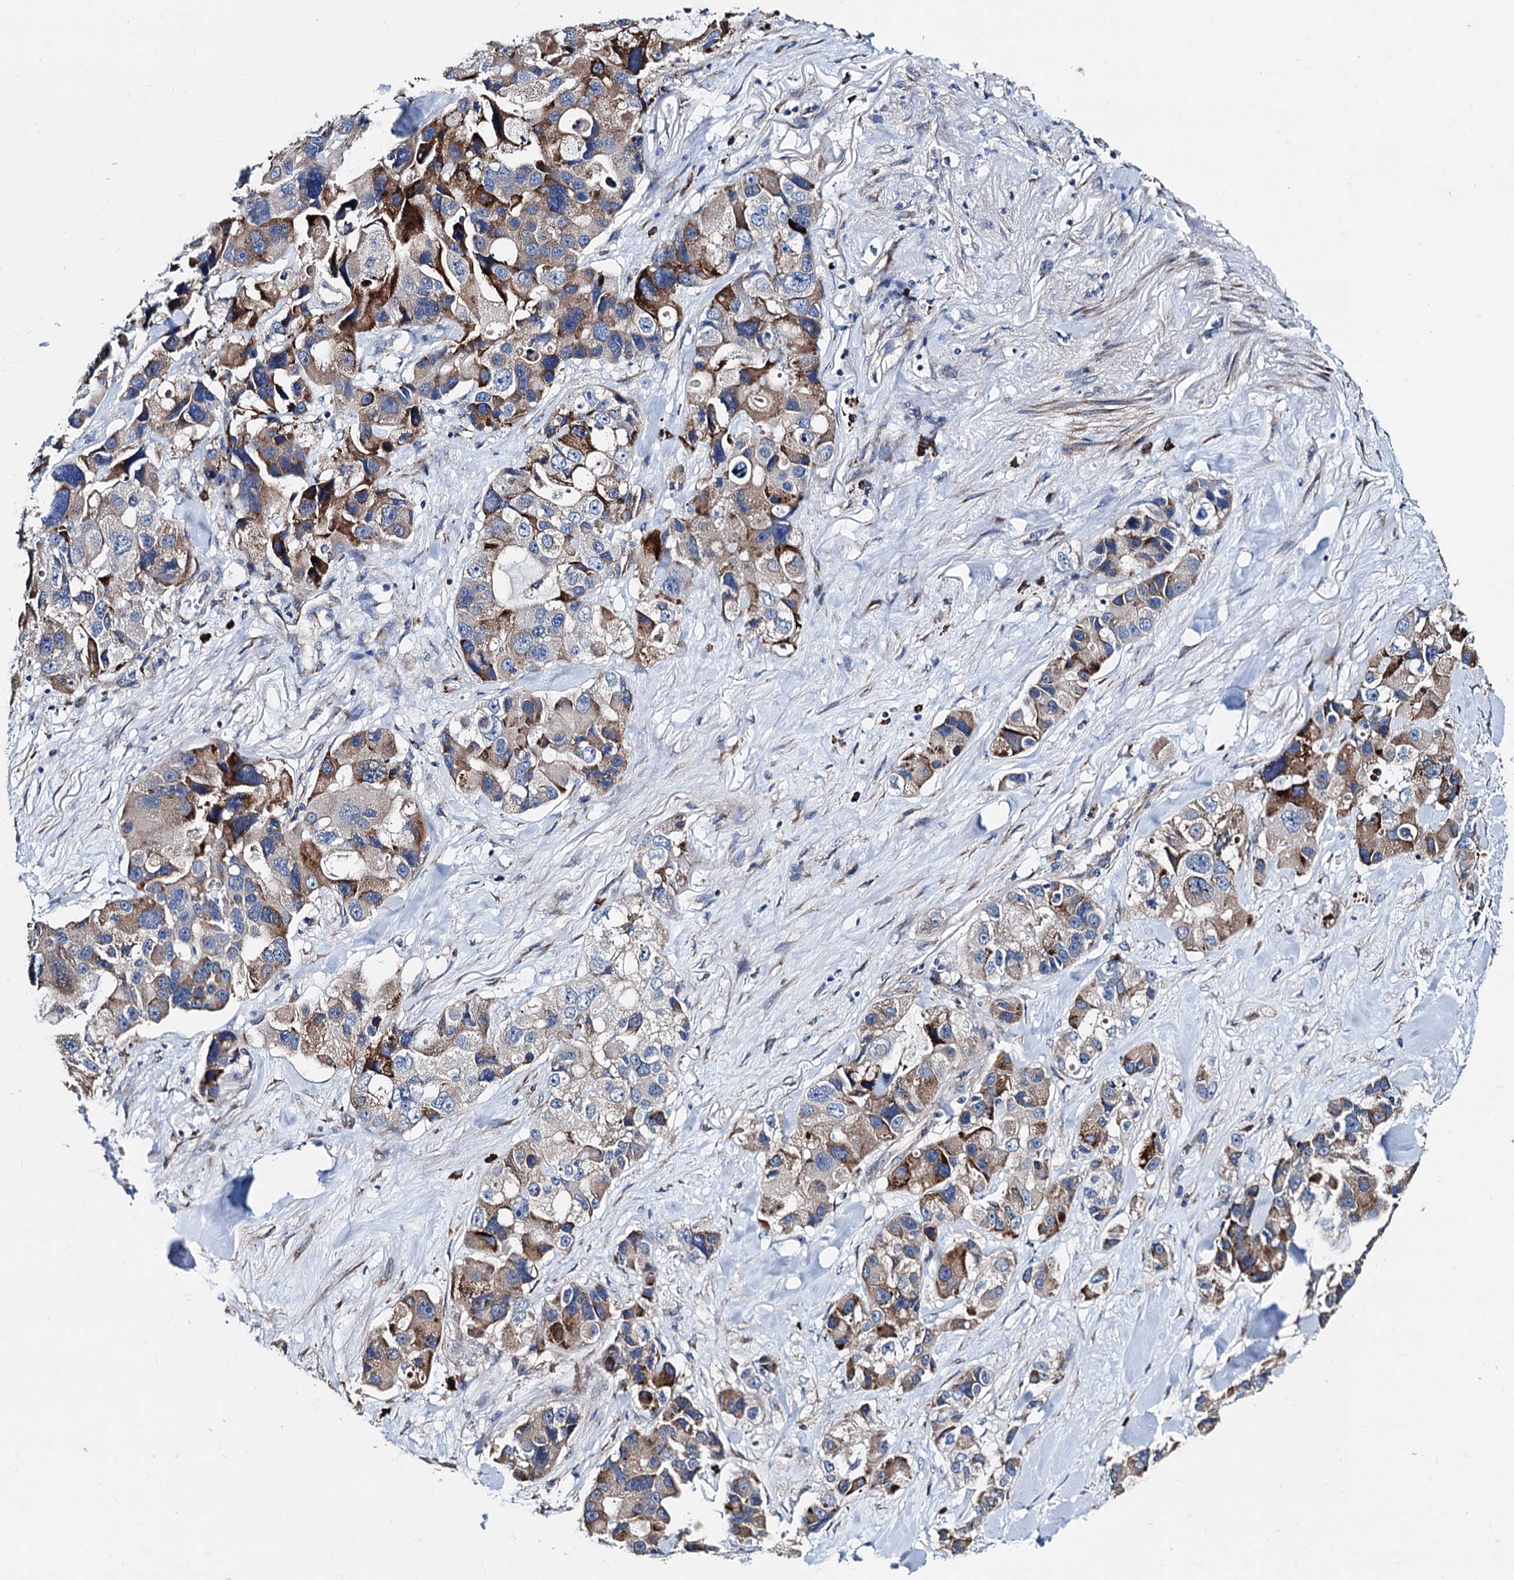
{"staining": {"intensity": "moderate", "quantity": "25%-75%", "location": "cytoplasmic/membranous"}, "tissue": "lung cancer", "cell_type": "Tumor cells", "image_type": "cancer", "snomed": [{"axis": "morphology", "description": "Adenocarcinoma, NOS"}, {"axis": "topography", "description": "Lung"}], "caption": "DAB immunohistochemical staining of lung cancer demonstrates moderate cytoplasmic/membranous protein expression in approximately 25%-75% of tumor cells.", "gene": "AKAP11", "patient": {"sex": "female", "age": 54}}